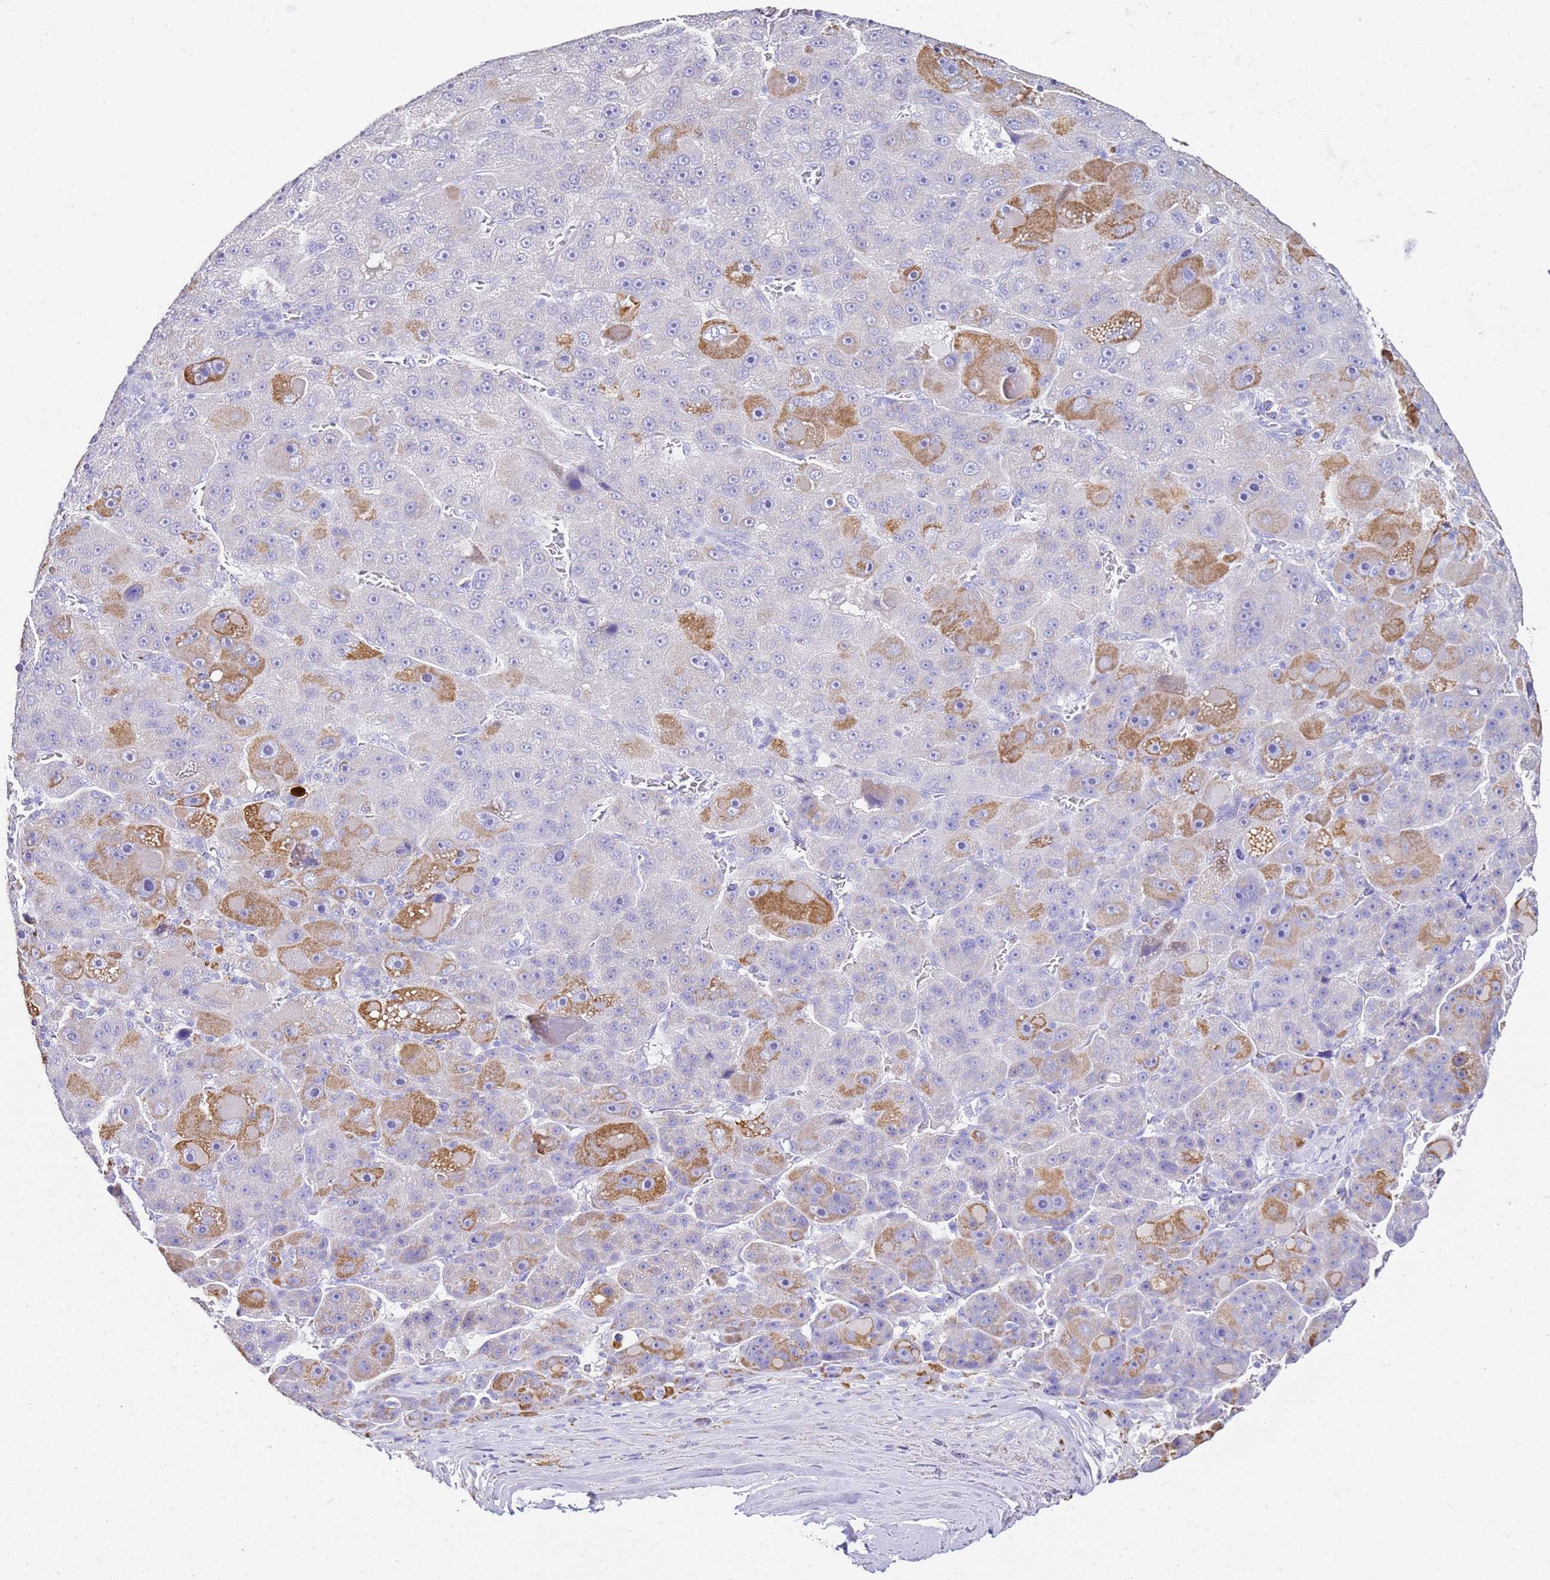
{"staining": {"intensity": "moderate", "quantity": "<25%", "location": "cytoplasmic/membranous"}, "tissue": "liver cancer", "cell_type": "Tumor cells", "image_type": "cancer", "snomed": [{"axis": "morphology", "description": "Carcinoma, Hepatocellular, NOS"}, {"axis": "topography", "description": "Liver"}], "caption": "This image exhibits immunohistochemistry (IHC) staining of liver cancer, with low moderate cytoplasmic/membranous staining in about <25% of tumor cells.", "gene": "PTBP2", "patient": {"sex": "male", "age": 76}}